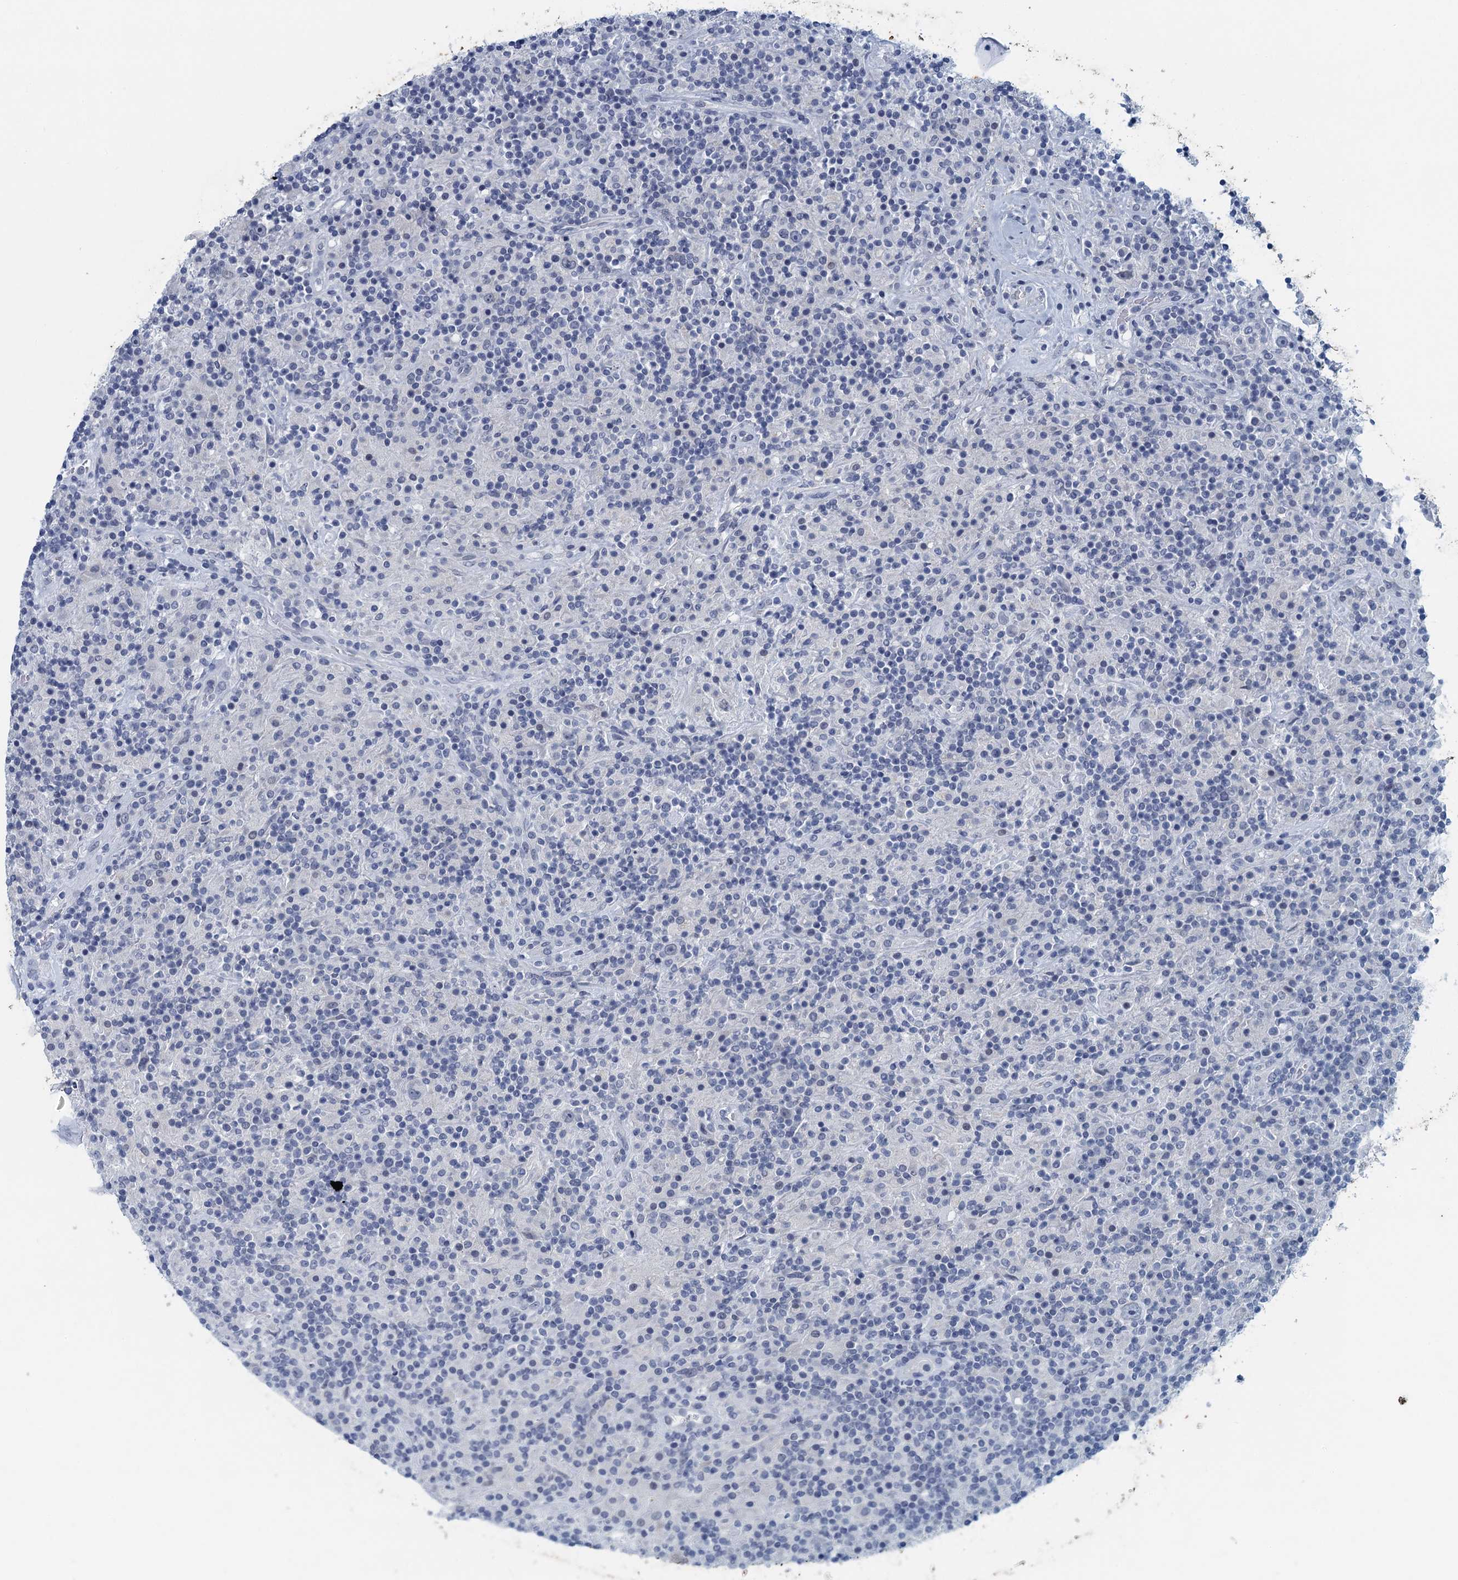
{"staining": {"intensity": "negative", "quantity": "none", "location": "none"}, "tissue": "lymphoma", "cell_type": "Tumor cells", "image_type": "cancer", "snomed": [{"axis": "morphology", "description": "Hodgkin's disease, NOS"}, {"axis": "topography", "description": "Lymph node"}], "caption": "The photomicrograph exhibits no significant staining in tumor cells of lymphoma.", "gene": "ENSG00000131152", "patient": {"sex": "male", "age": 70}}